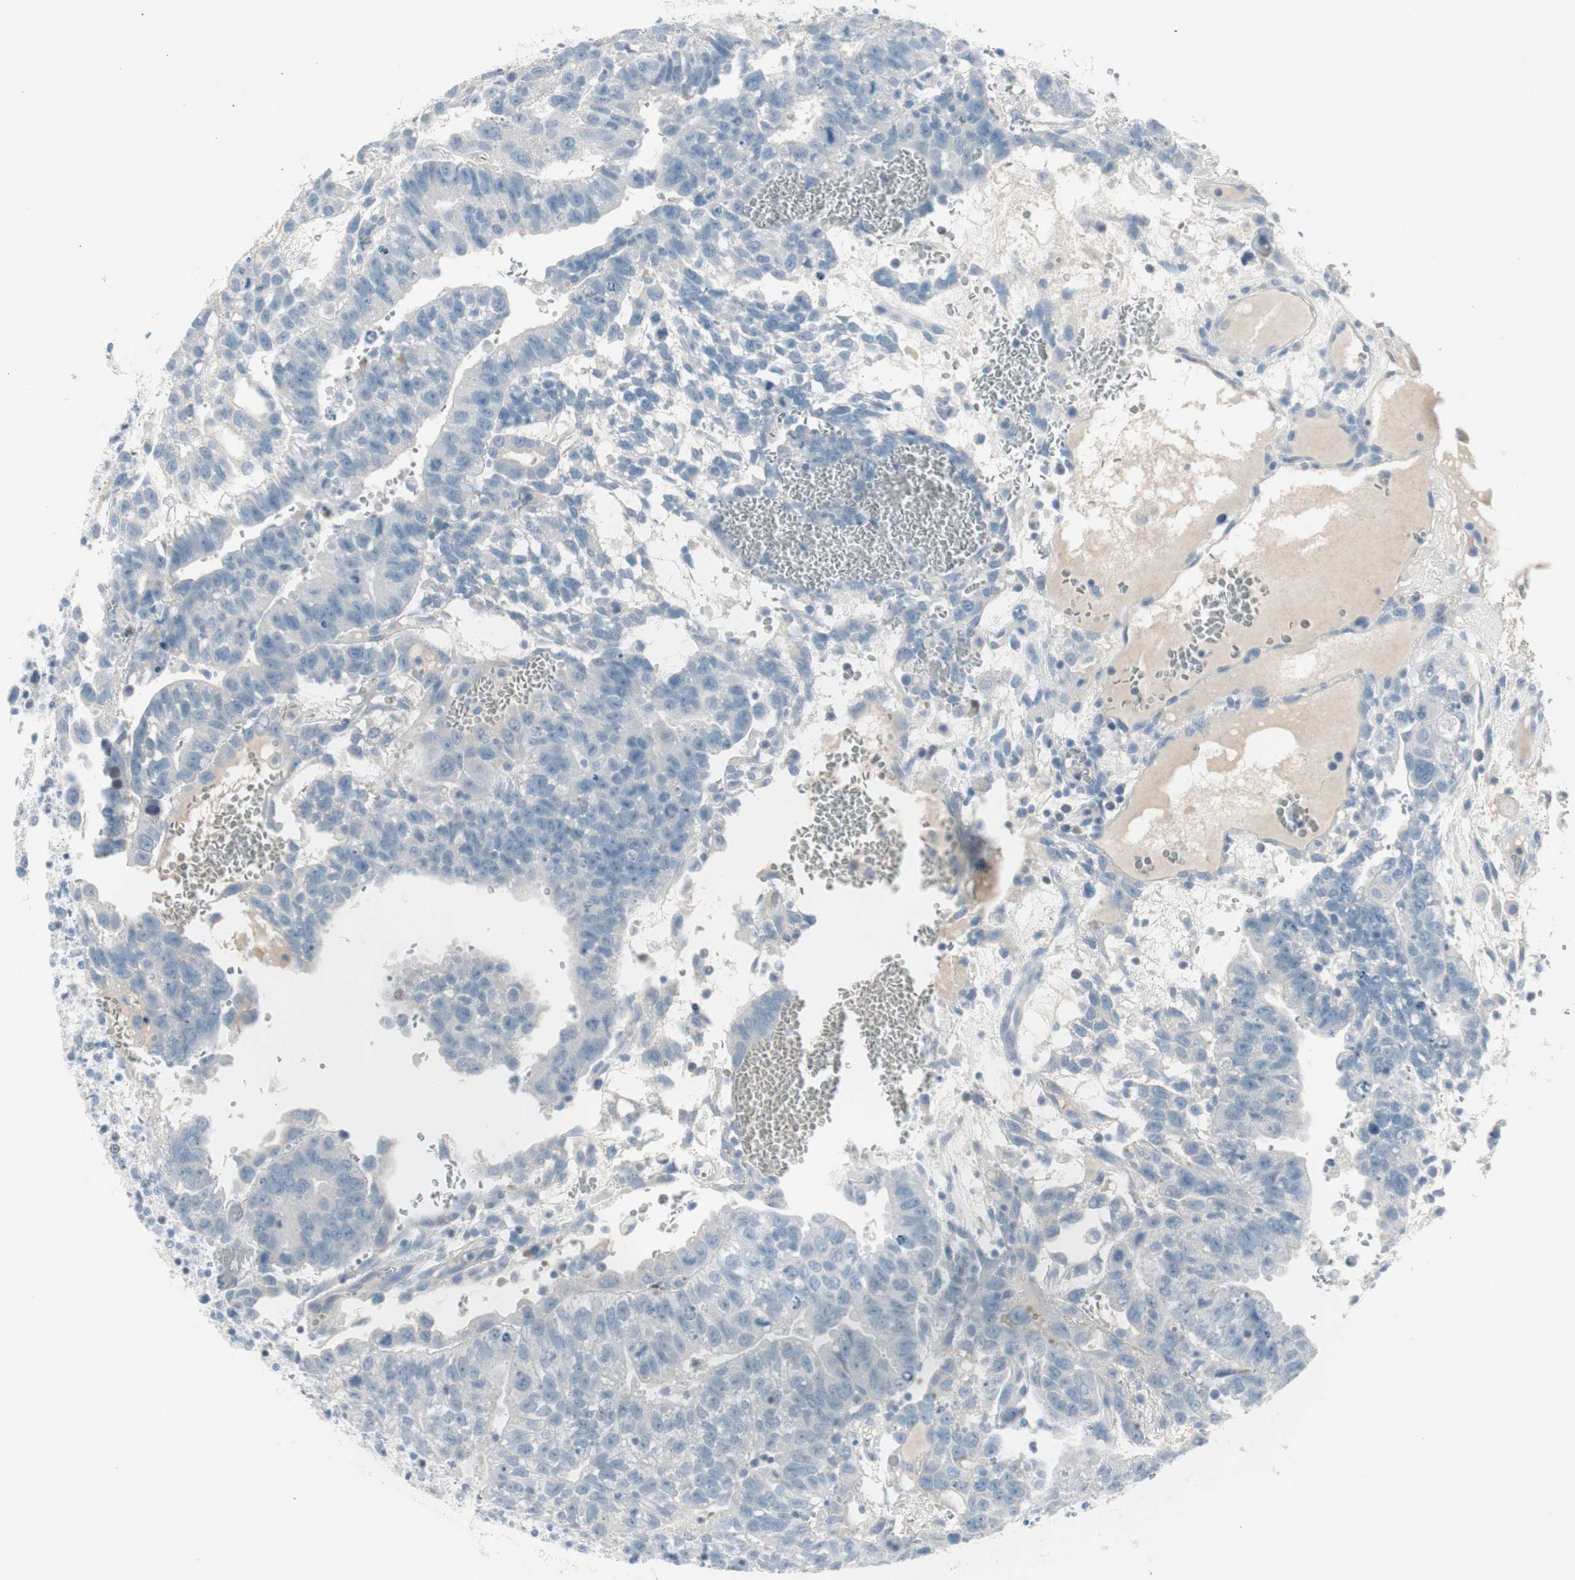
{"staining": {"intensity": "negative", "quantity": "none", "location": "none"}, "tissue": "testis cancer", "cell_type": "Tumor cells", "image_type": "cancer", "snomed": [{"axis": "morphology", "description": "Seminoma, NOS"}, {"axis": "morphology", "description": "Carcinoma, Embryonal, NOS"}, {"axis": "topography", "description": "Testis"}], "caption": "Human embryonal carcinoma (testis) stained for a protein using immunohistochemistry (IHC) displays no expression in tumor cells.", "gene": "AGR2", "patient": {"sex": "male", "age": 52}}